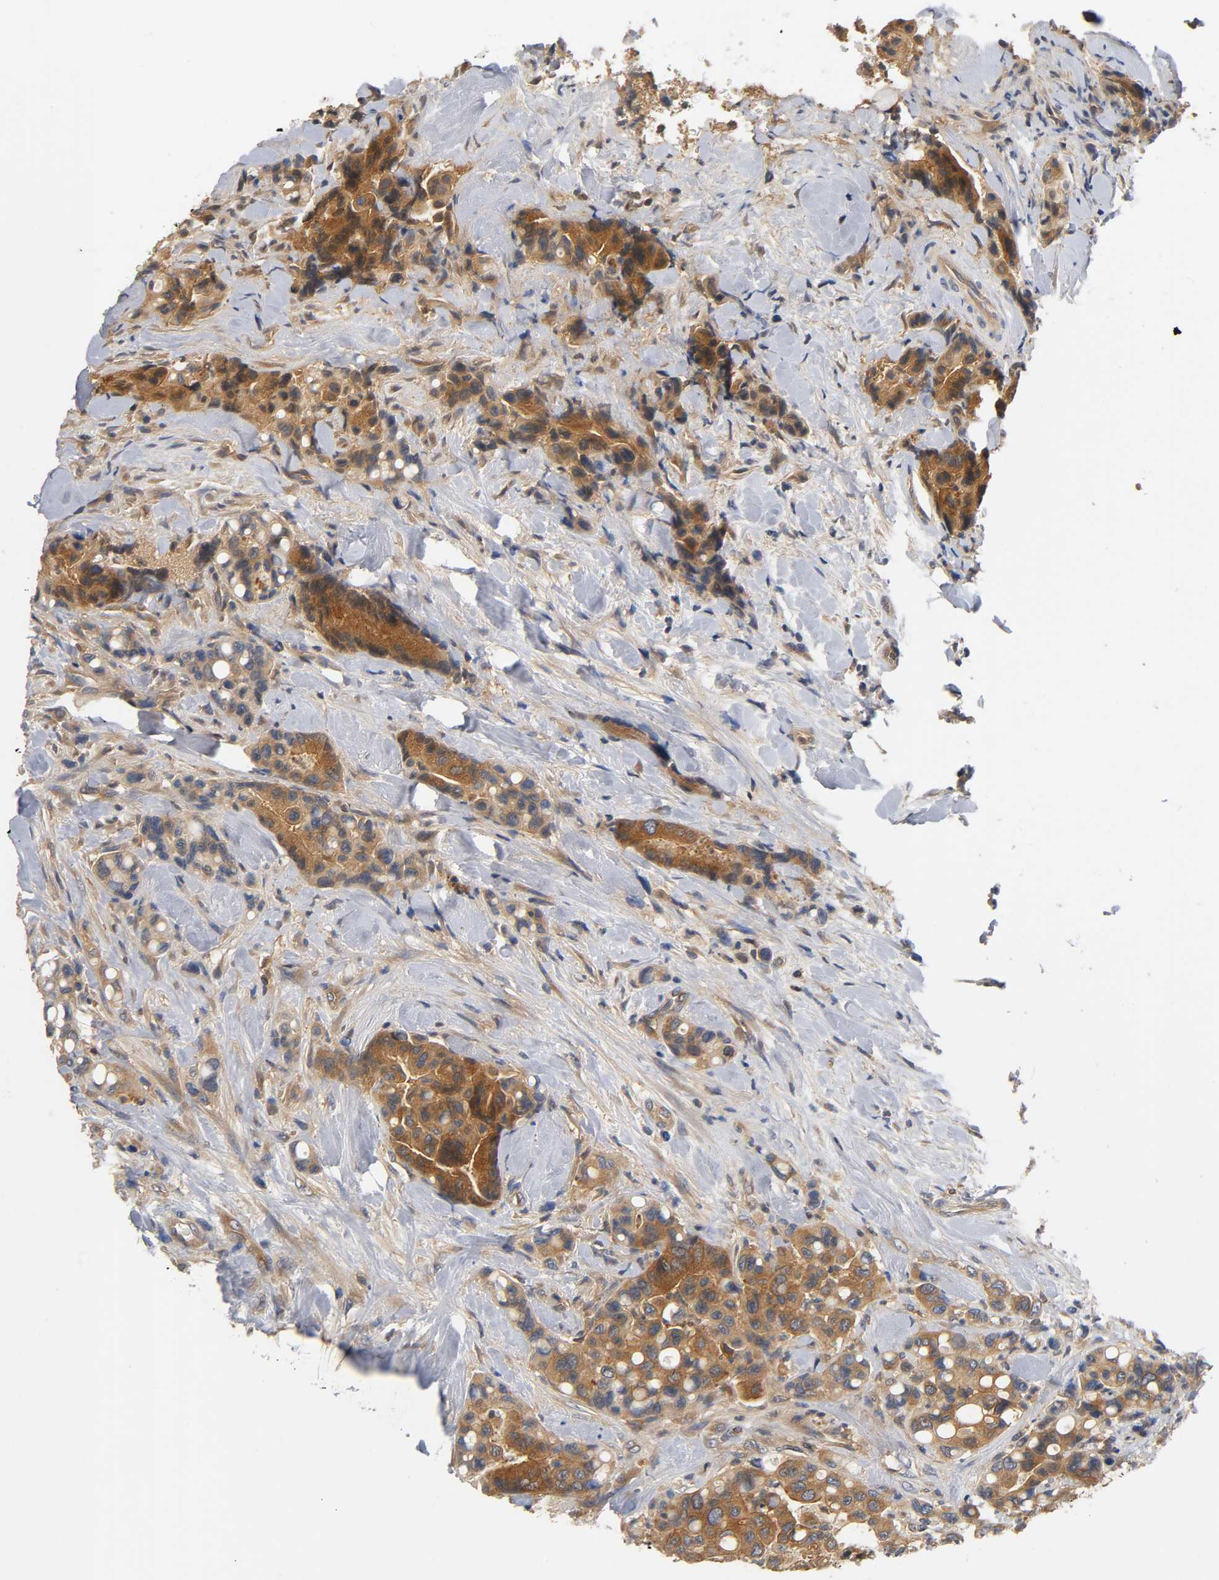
{"staining": {"intensity": "strong", "quantity": ">75%", "location": "cytoplasmic/membranous"}, "tissue": "colorectal cancer", "cell_type": "Tumor cells", "image_type": "cancer", "snomed": [{"axis": "morphology", "description": "Normal tissue, NOS"}, {"axis": "morphology", "description": "Adenocarcinoma, NOS"}, {"axis": "topography", "description": "Colon"}], "caption": "Immunohistochemical staining of human adenocarcinoma (colorectal) demonstrates strong cytoplasmic/membranous protein staining in approximately >75% of tumor cells.", "gene": "PRKAB1", "patient": {"sex": "male", "age": 82}}